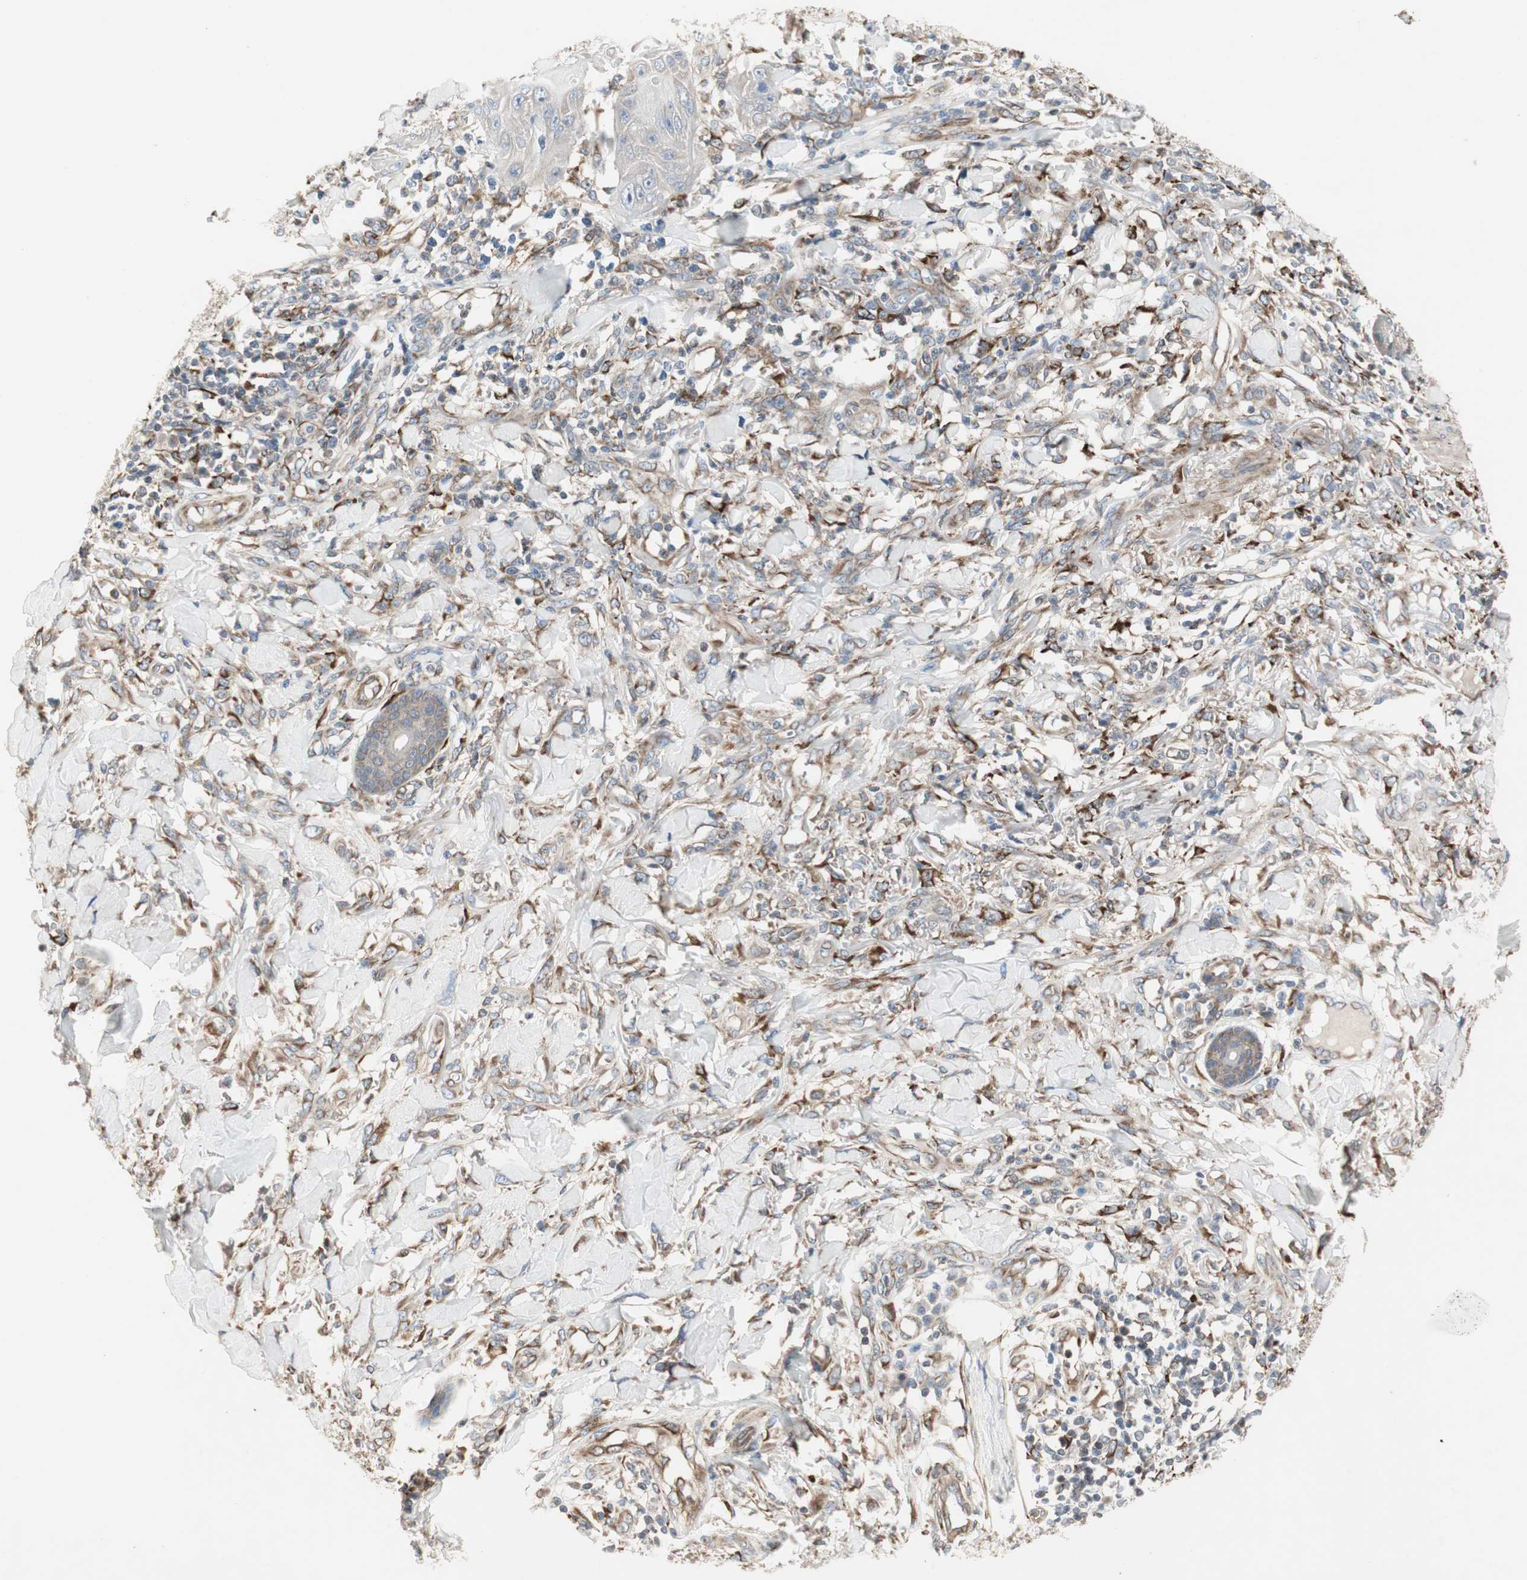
{"staining": {"intensity": "weak", "quantity": "<25%", "location": "cytoplasmic/membranous"}, "tissue": "skin cancer", "cell_type": "Tumor cells", "image_type": "cancer", "snomed": [{"axis": "morphology", "description": "Squamous cell carcinoma, NOS"}, {"axis": "topography", "description": "Skin"}], "caption": "This is a image of IHC staining of skin cancer (squamous cell carcinoma), which shows no expression in tumor cells.", "gene": "H6PD", "patient": {"sex": "female", "age": 78}}